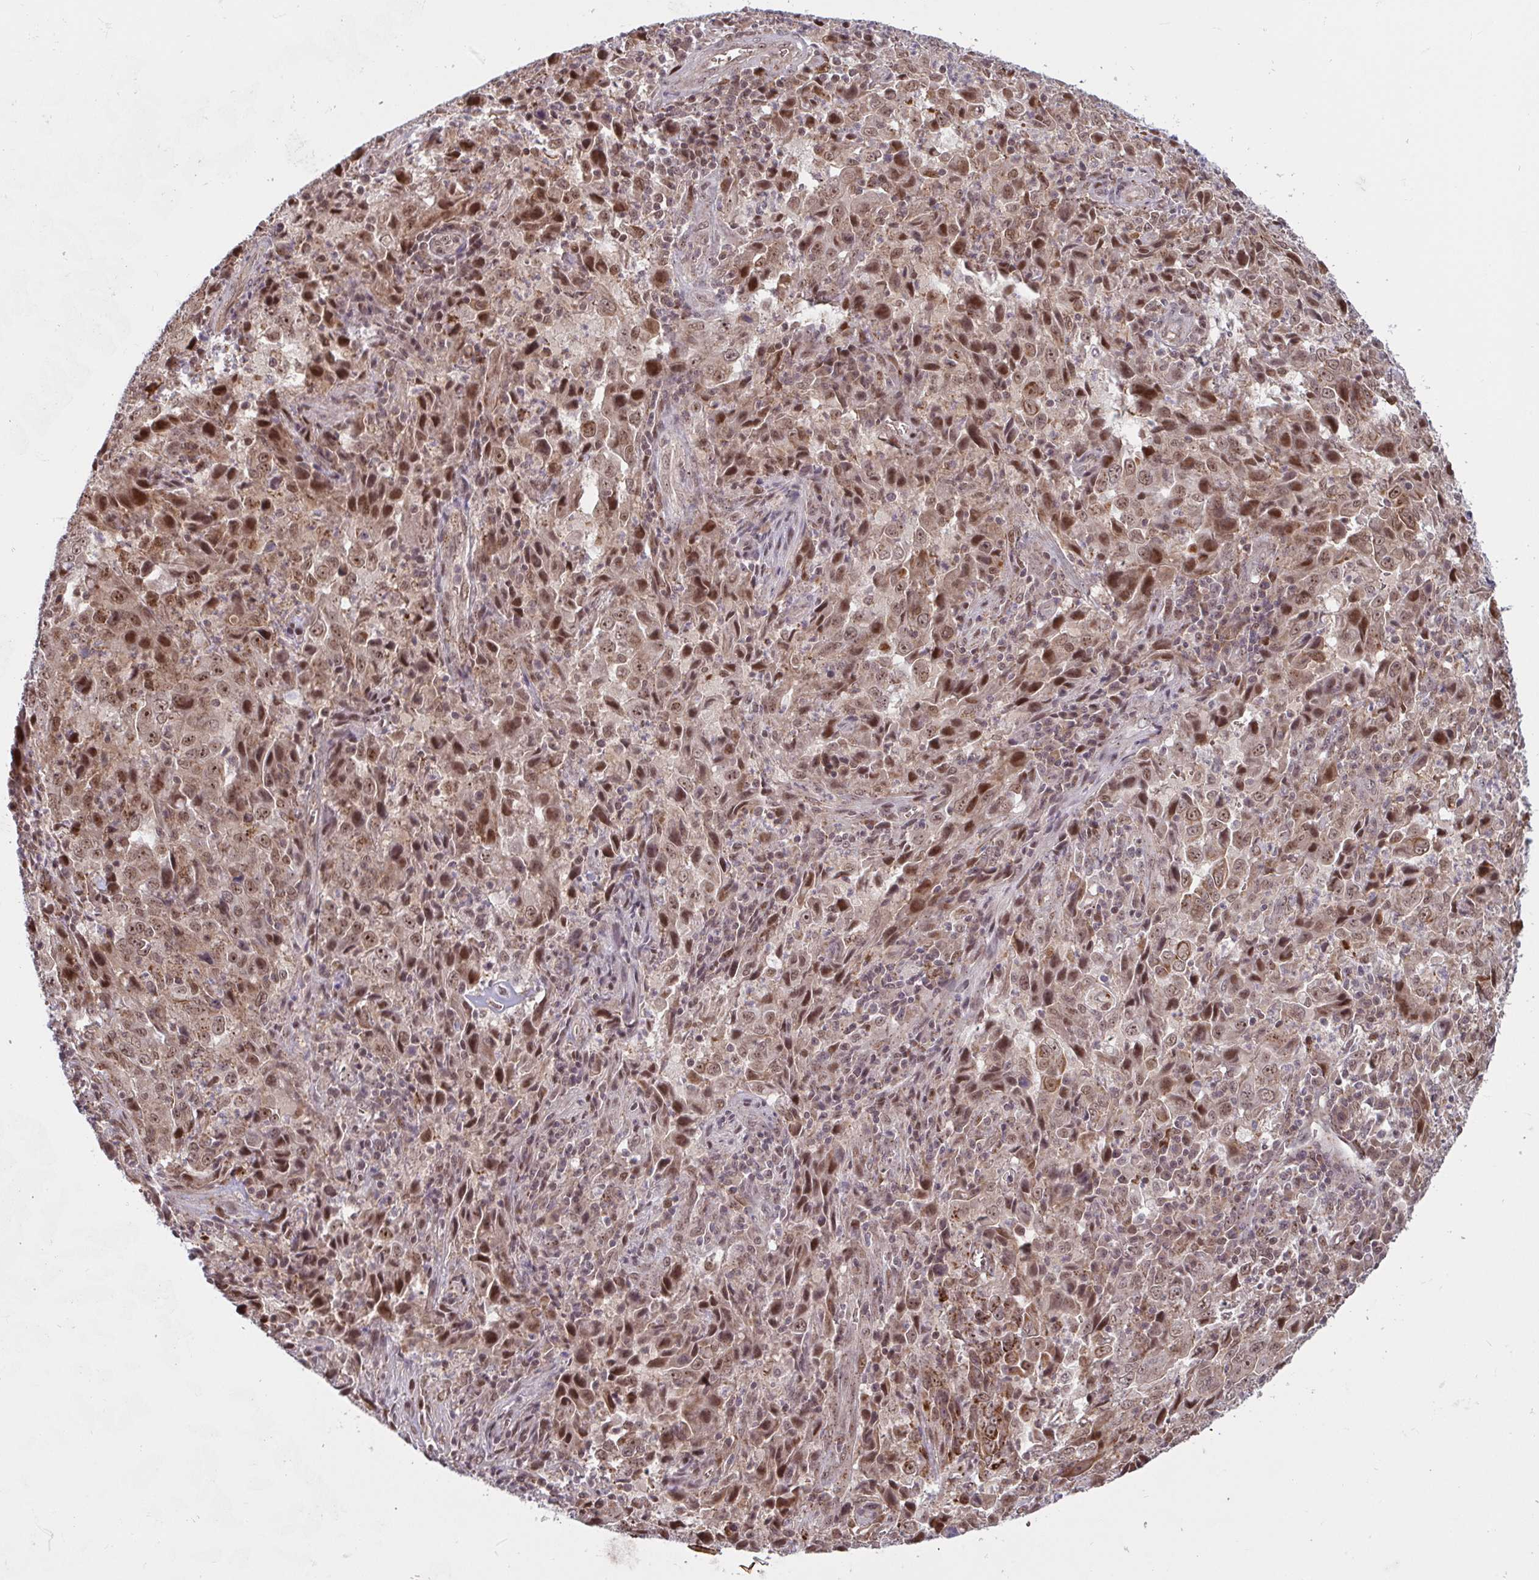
{"staining": {"intensity": "moderate", "quantity": ">75%", "location": "nuclear"}, "tissue": "lung cancer", "cell_type": "Tumor cells", "image_type": "cancer", "snomed": [{"axis": "morphology", "description": "Adenocarcinoma, NOS"}, {"axis": "topography", "description": "Lung"}], "caption": "Moderate nuclear positivity for a protein is present in approximately >75% of tumor cells of lung cancer using immunohistochemistry (IHC).", "gene": "NLRP13", "patient": {"sex": "male", "age": 67}}